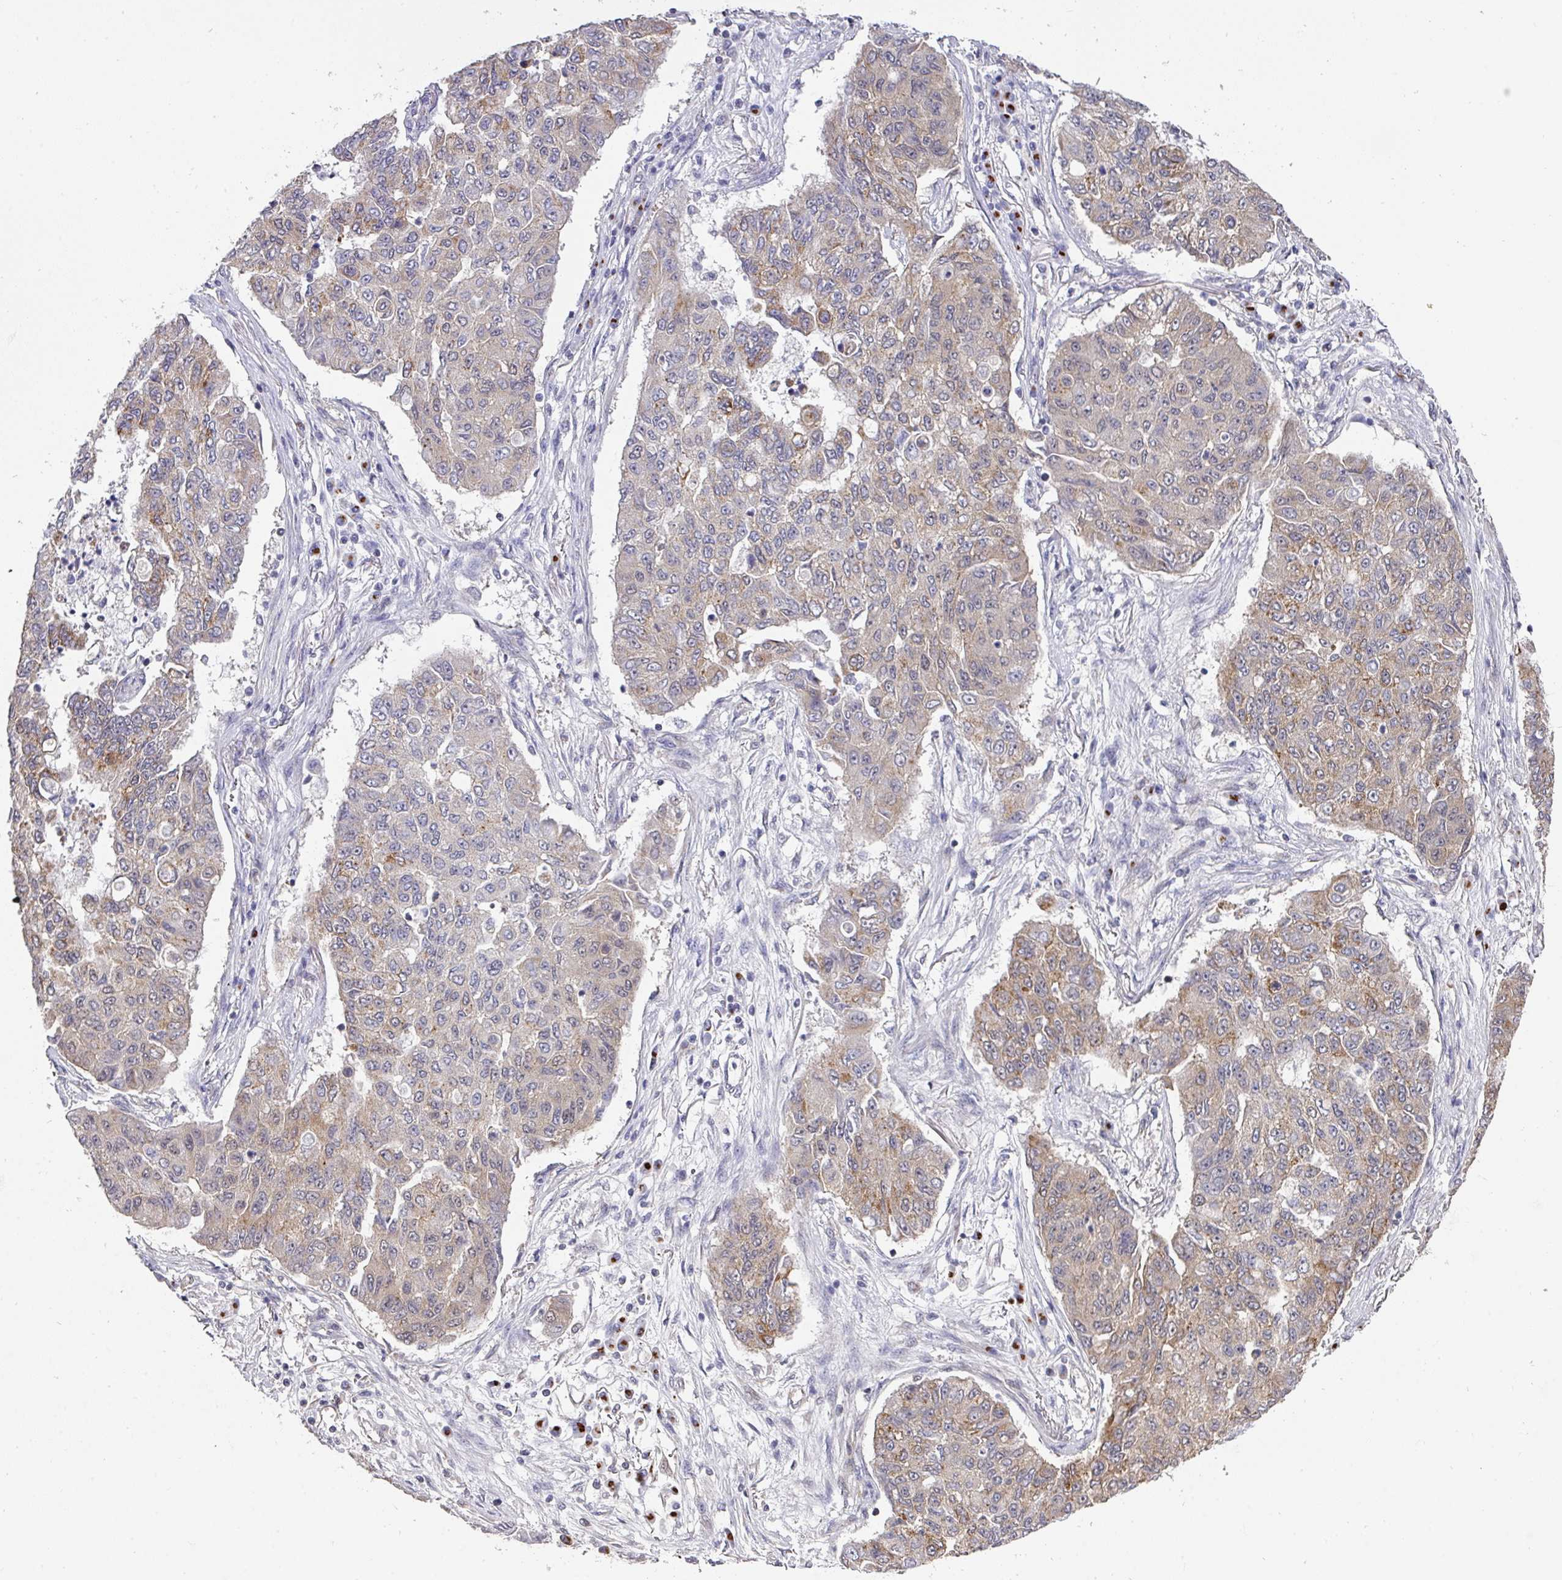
{"staining": {"intensity": "weak", "quantity": "<25%", "location": "cytoplasmic/membranous"}, "tissue": "lung cancer", "cell_type": "Tumor cells", "image_type": "cancer", "snomed": [{"axis": "morphology", "description": "Squamous cell carcinoma, NOS"}, {"axis": "topography", "description": "Lung"}], "caption": "This image is of squamous cell carcinoma (lung) stained with immunohistochemistry to label a protein in brown with the nuclei are counter-stained blue. There is no positivity in tumor cells. (DAB (3,3'-diaminobenzidine) IHC, high magnification).", "gene": "C18orf25", "patient": {"sex": "male", "age": 74}}